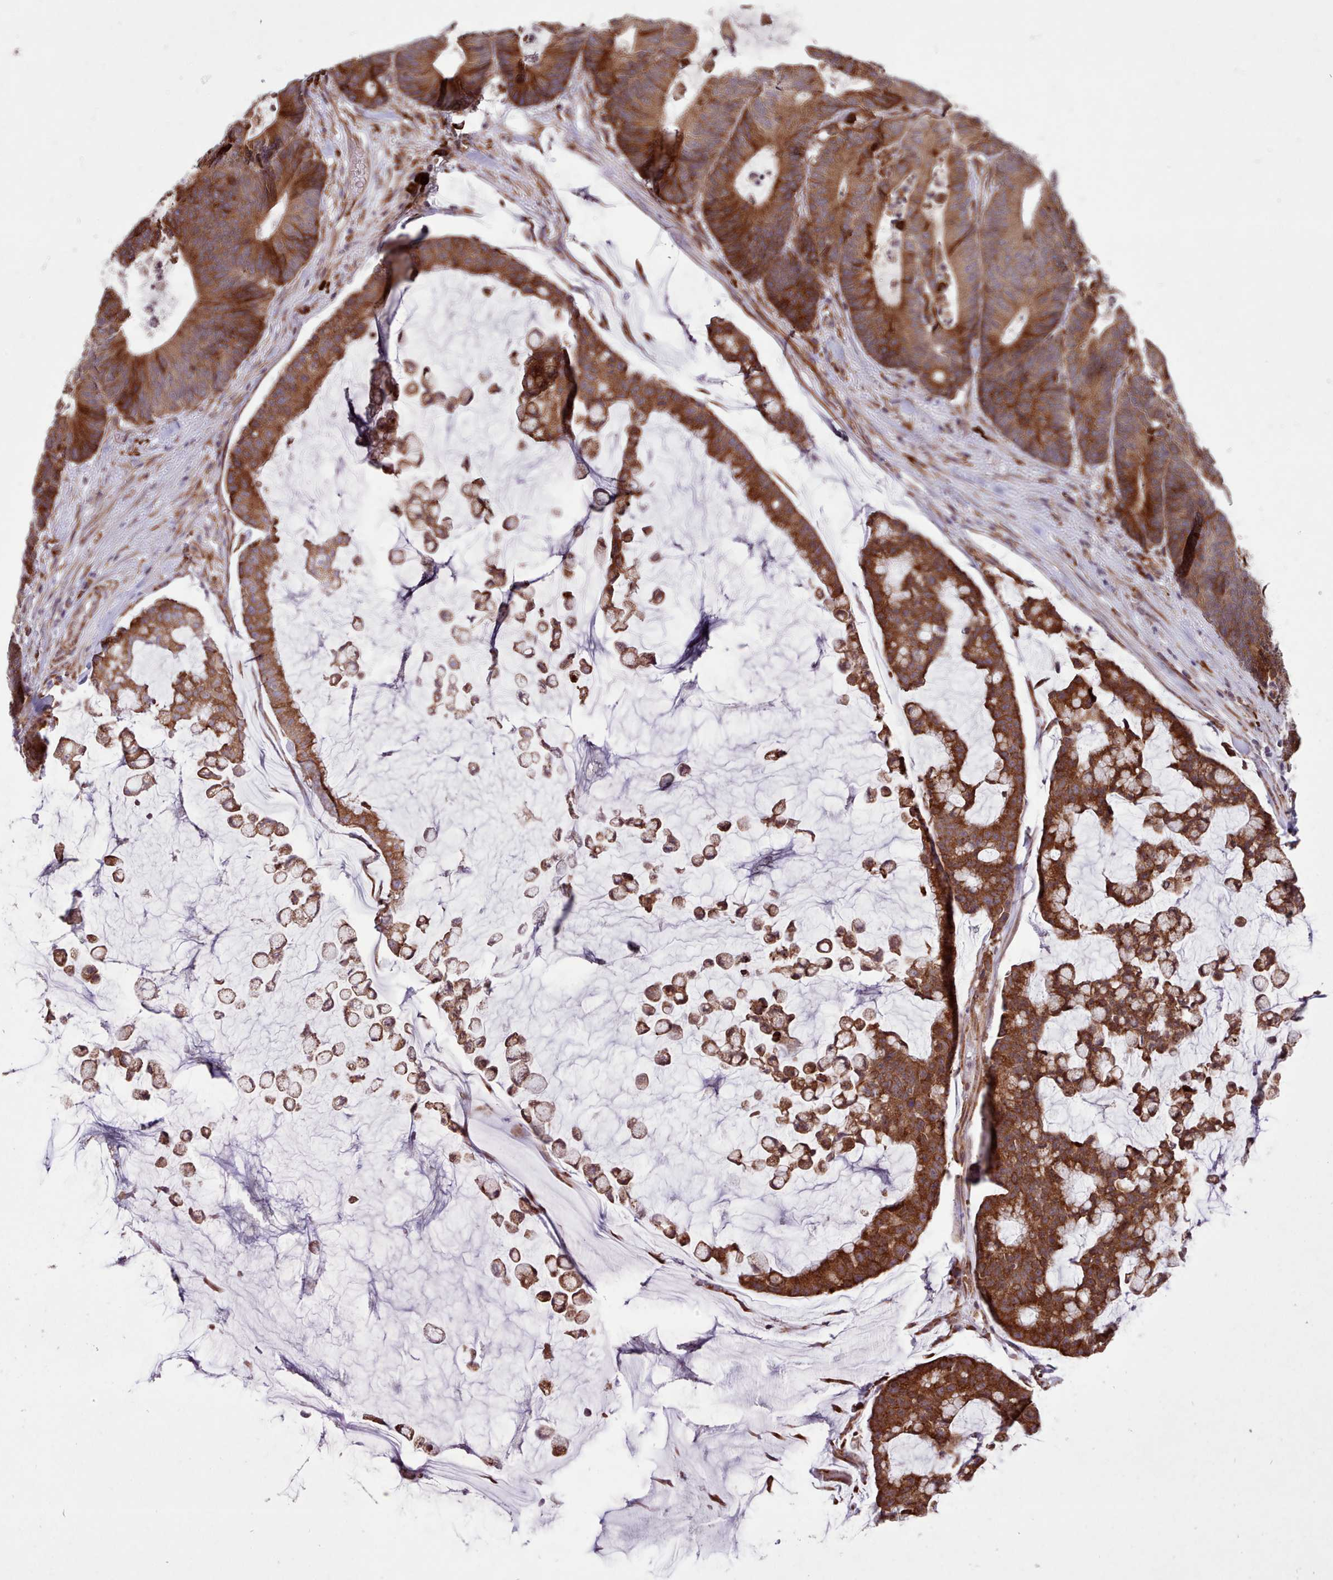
{"staining": {"intensity": "strong", "quantity": ">75%", "location": "cytoplasmic/membranous"}, "tissue": "colorectal cancer", "cell_type": "Tumor cells", "image_type": "cancer", "snomed": [{"axis": "morphology", "description": "Adenocarcinoma, NOS"}, {"axis": "topography", "description": "Colon"}], "caption": "Adenocarcinoma (colorectal) stained with immunohistochemistry demonstrates strong cytoplasmic/membranous expression in approximately >75% of tumor cells.", "gene": "TTLL3", "patient": {"sex": "female", "age": 84}}